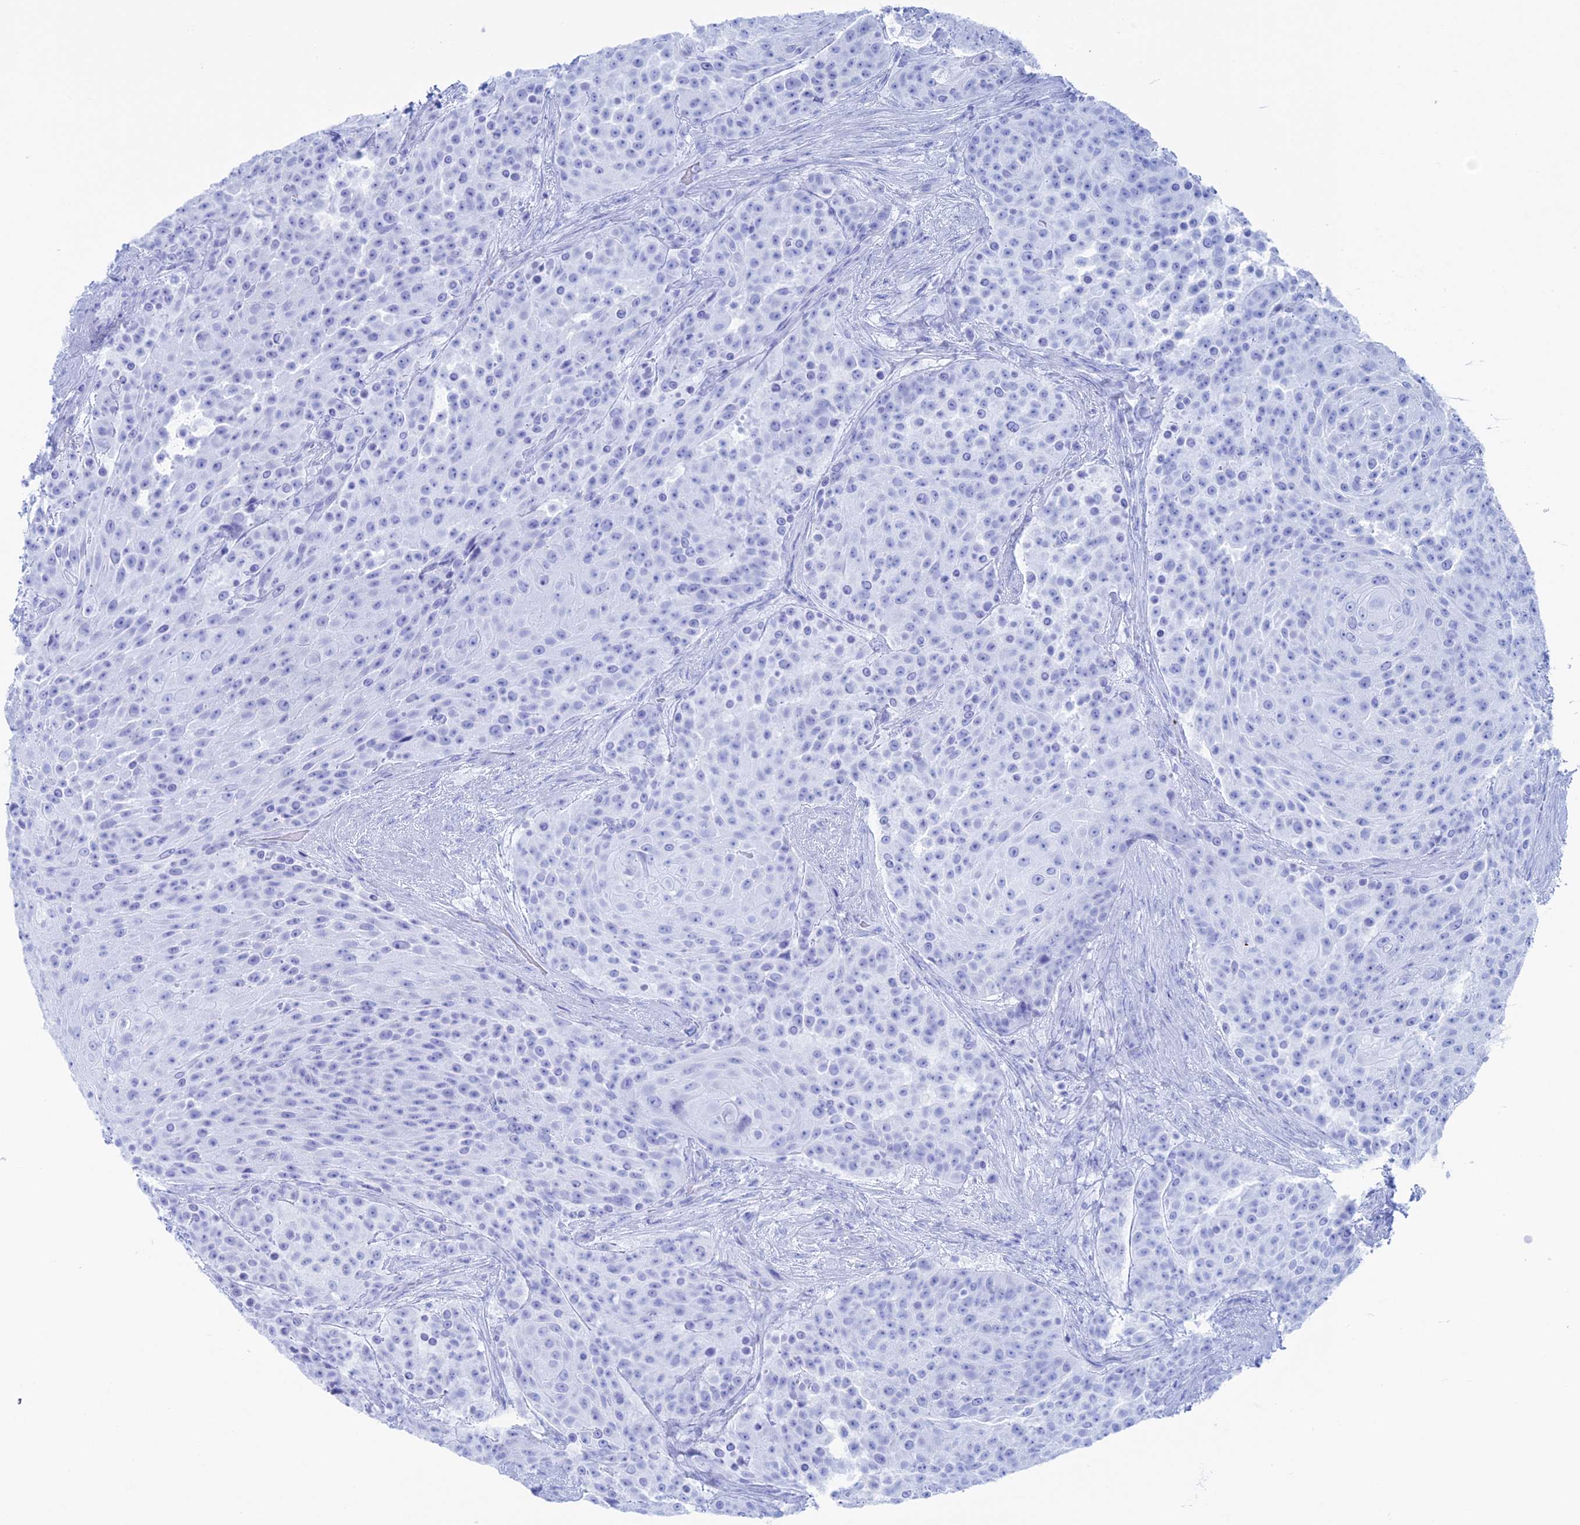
{"staining": {"intensity": "negative", "quantity": "none", "location": "none"}, "tissue": "urothelial cancer", "cell_type": "Tumor cells", "image_type": "cancer", "snomed": [{"axis": "morphology", "description": "Urothelial carcinoma, High grade"}, {"axis": "topography", "description": "Urinary bladder"}], "caption": "Immunohistochemistry (IHC) of human urothelial cancer exhibits no positivity in tumor cells.", "gene": "TBC1D30", "patient": {"sex": "female", "age": 63}}